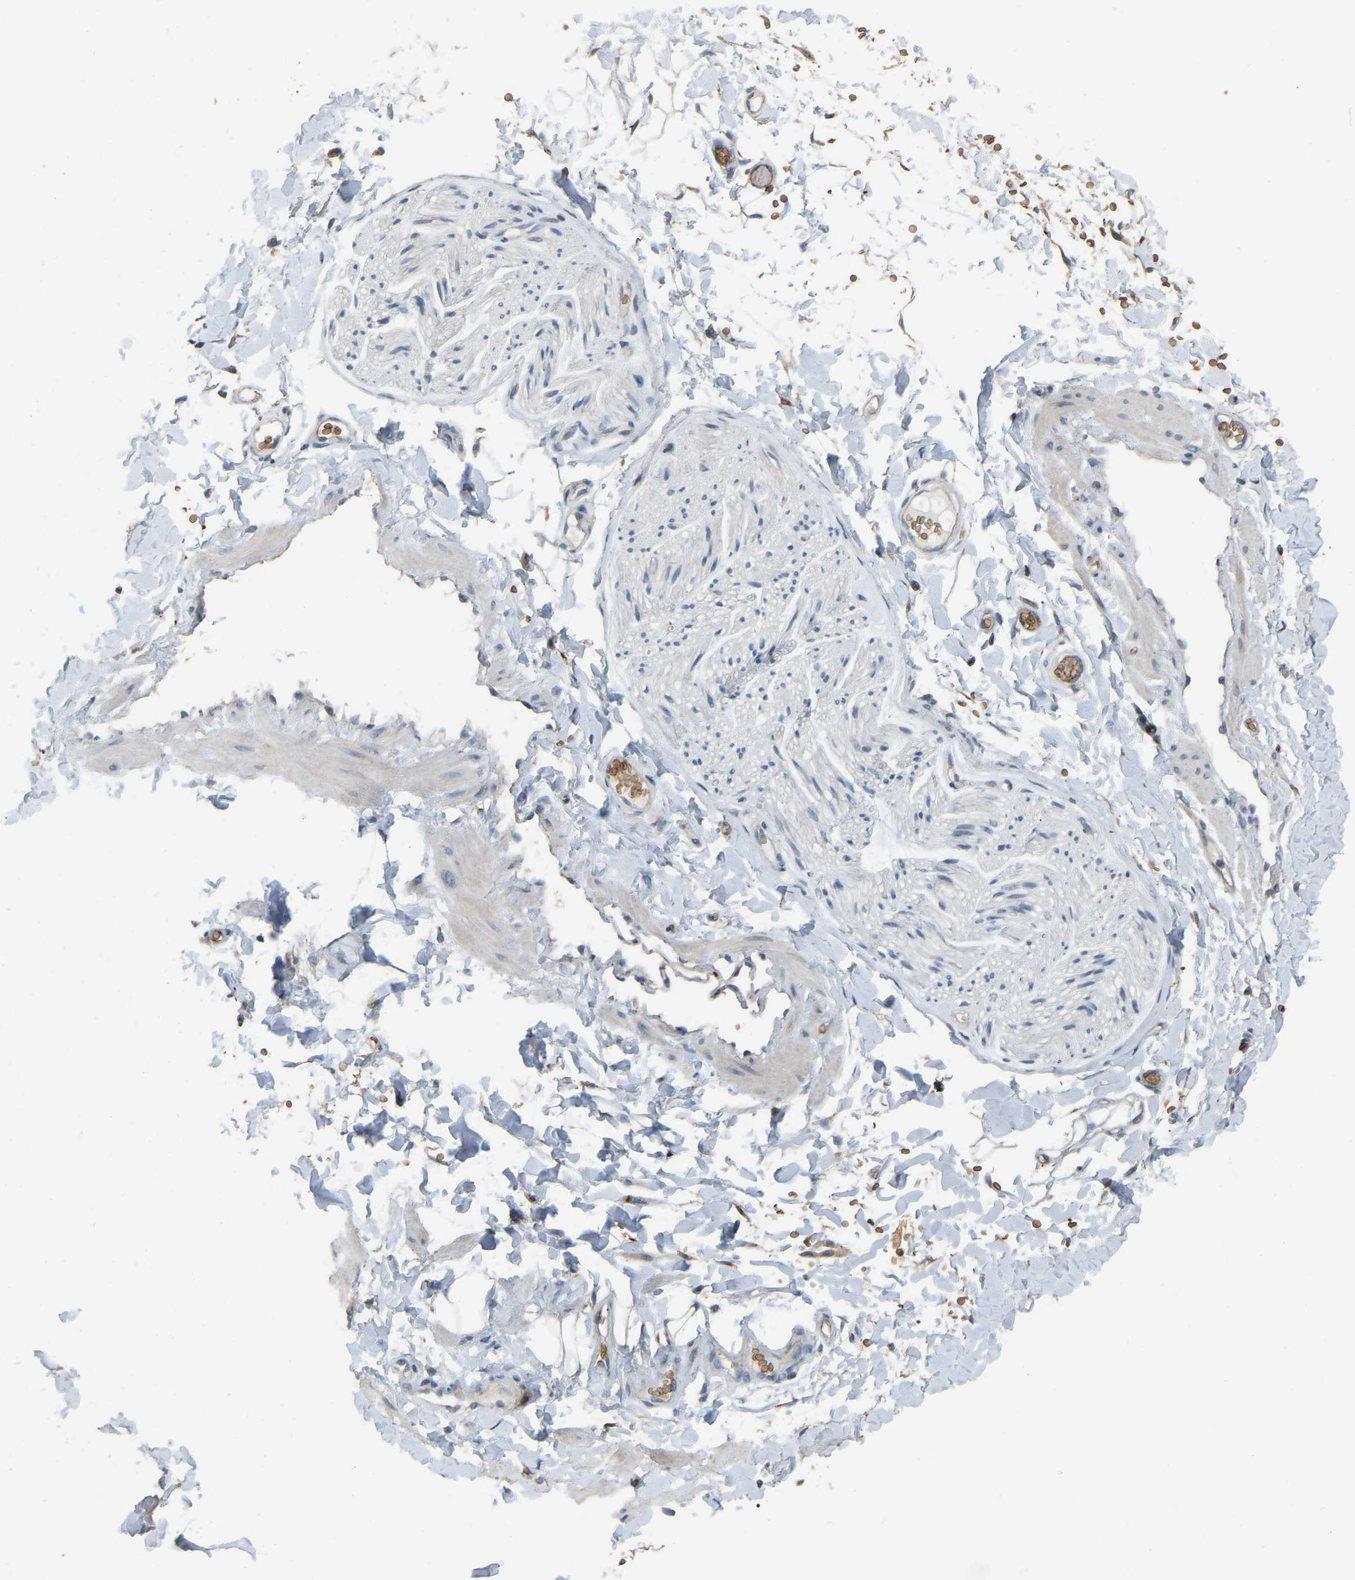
{"staining": {"intensity": "weak", "quantity": ">75%", "location": "cytoplasmic/membranous"}, "tissue": "adipose tissue", "cell_type": "Adipocytes", "image_type": "normal", "snomed": [{"axis": "morphology", "description": "Normal tissue, NOS"}, {"axis": "topography", "description": "Adipose tissue"}, {"axis": "topography", "description": "Vascular tissue"}, {"axis": "topography", "description": "Peripheral nerve tissue"}], "caption": "Immunohistochemical staining of benign human adipose tissue exhibits >75% levels of weak cytoplasmic/membranous protein staining in approximately >75% of adipocytes.", "gene": "CFAP298", "patient": {"sex": "male", "age": 25}}